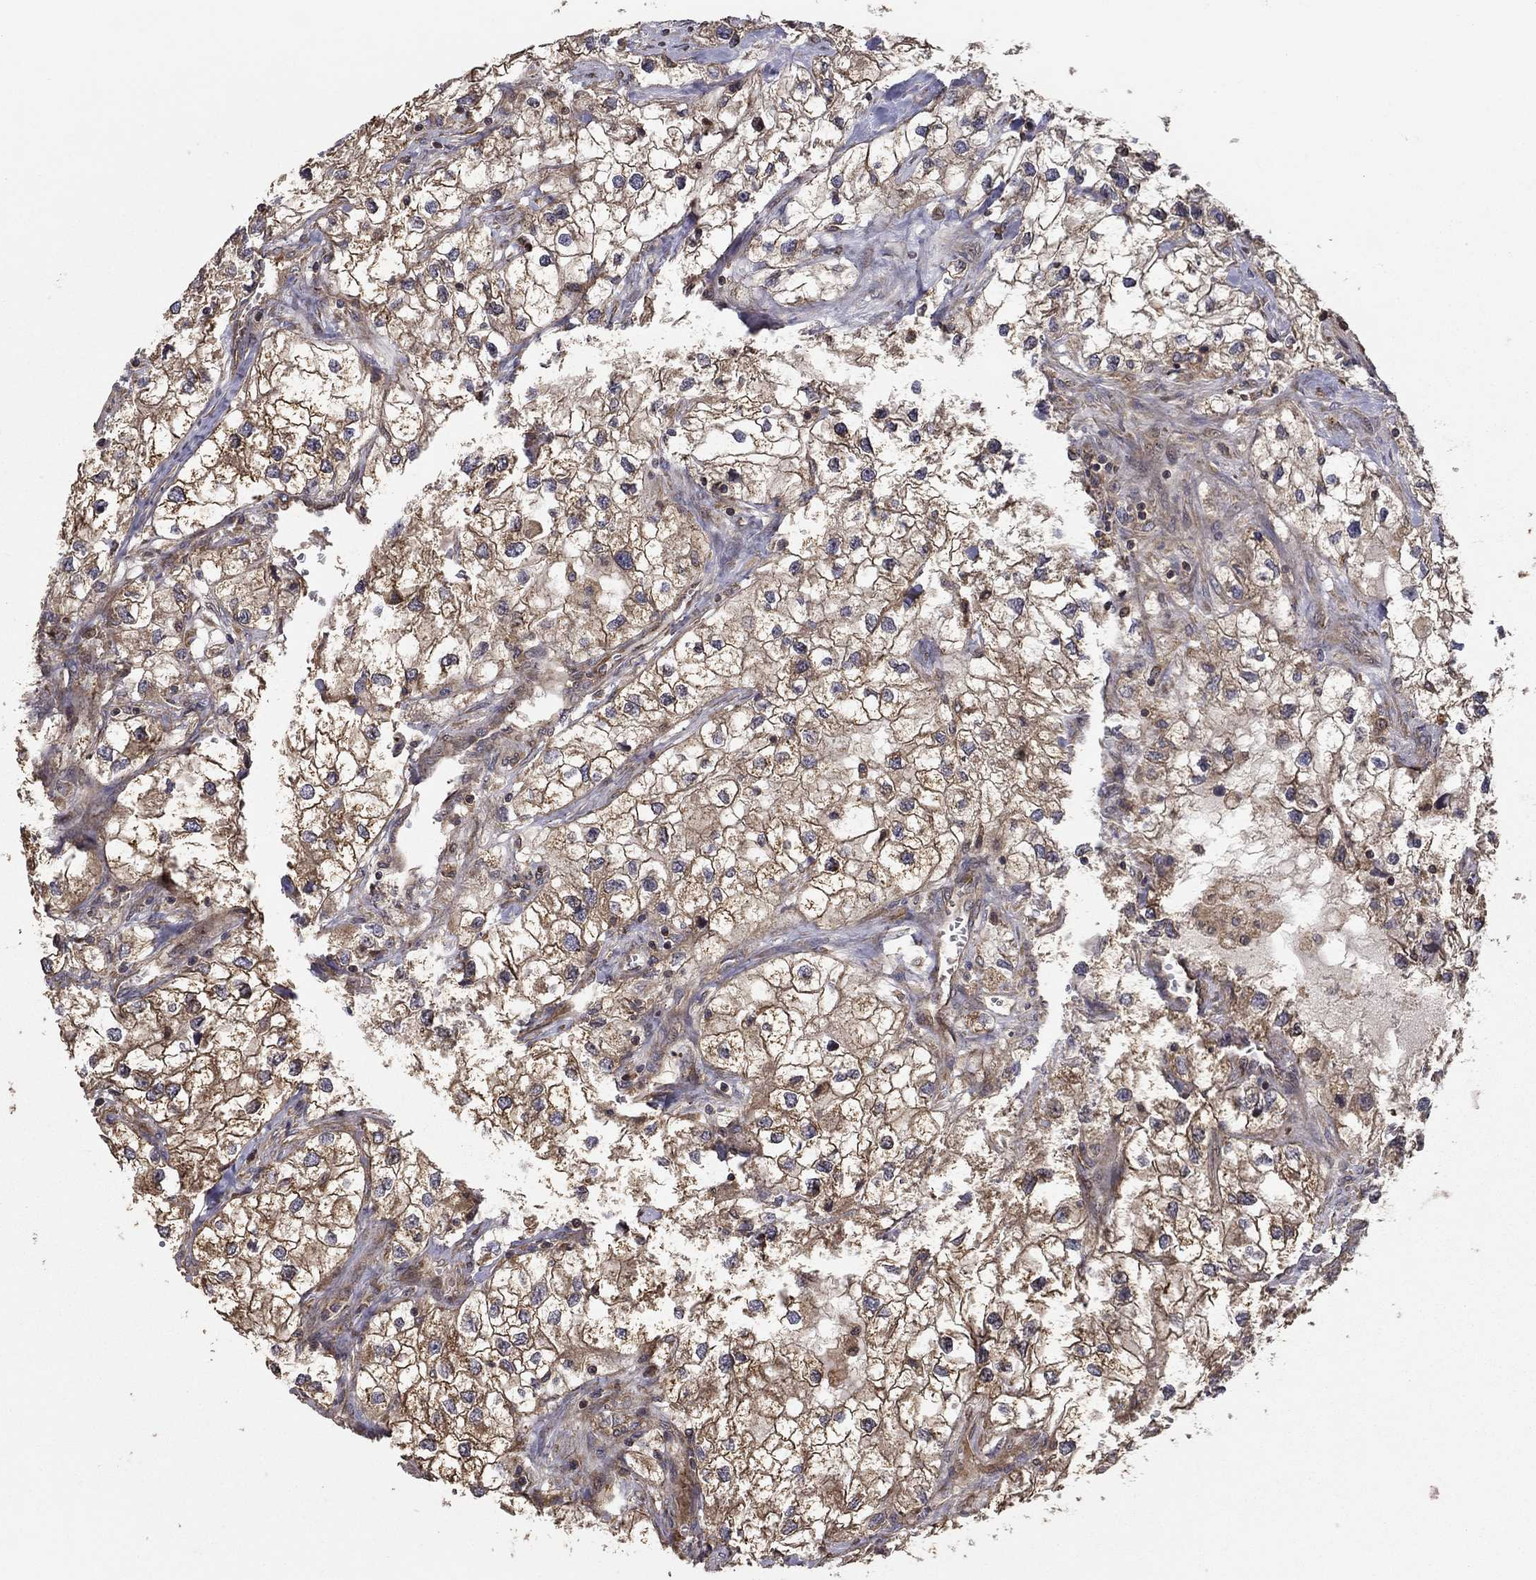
{"staining": {"intensity": "moderate", "quantity": "25%-75%", "location": "cytoplasmic/membranous"}, "tissue": "renal cancer", "cell_type": "Tumor cells", "image_type": "cancer", "snomed": [{"axis": "morphology", "description": "Adenocarcinoma, NOS"}, {"axis": "topography", "description": "Kidney"}], "caption": "Protein staining reveals moderate cytoplasmic/membranous positivity in approximately 25%-75% of tumor cells in renal adenocarcinoma.", "gene": "BABAM2", "patient": {"sex": "male", "age": 59}}